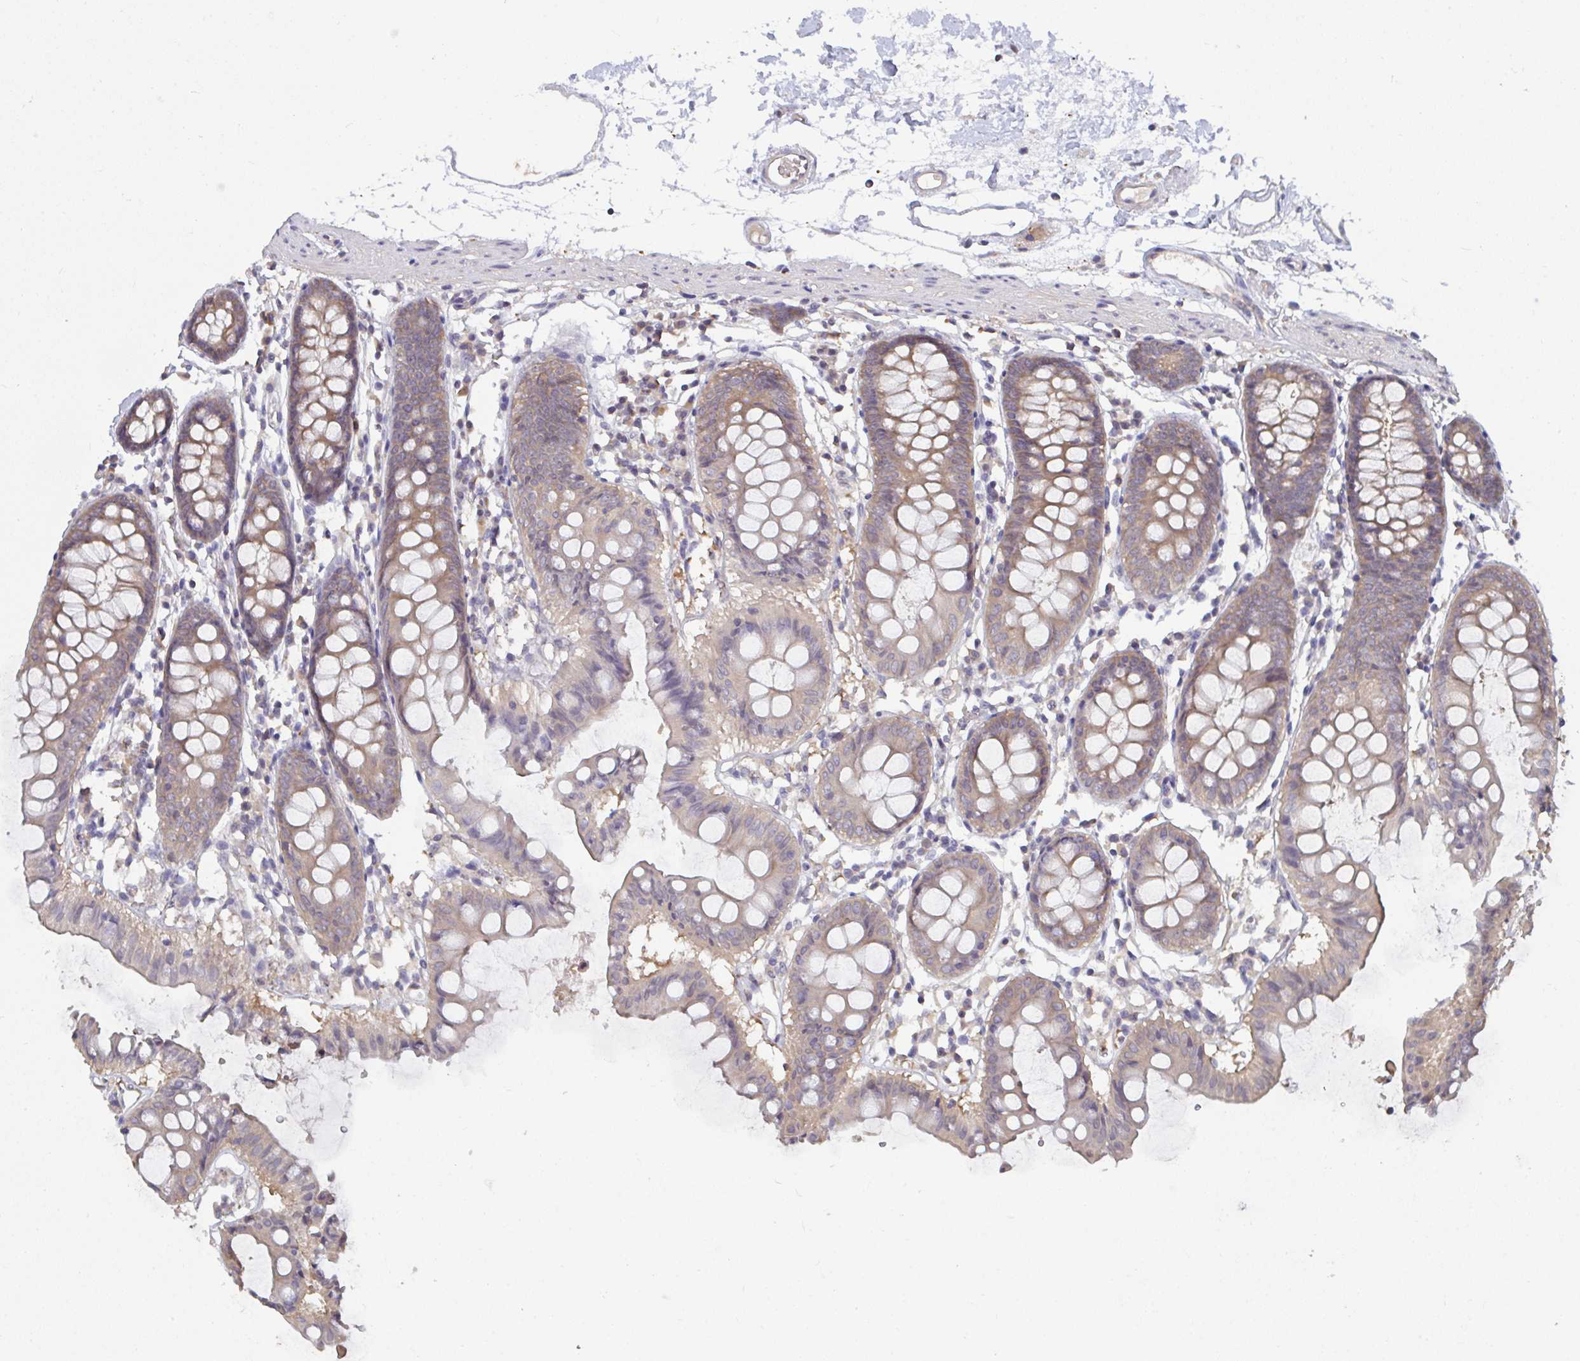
{"staining": {"intensity": "weak", "quantity": ">75%", "location": "cytoplasmic/membranous"}, "tissue": "colon", "cell_type": "Endothelial cells", "image_type": "normal", "snomed": [{"axis": "morphology", "description": "Normal tissue, NOS"}, {"axis": "topography", "description": "Colon"}], "caption": "Approximately >75% of endothelial cells in benign colon show weak cytoplasmic/membranous protein positivity as visualized by brown immunohistochemical staining.", "gene": "TTC9C", "patient": {"sex": "female", "age": 84}}